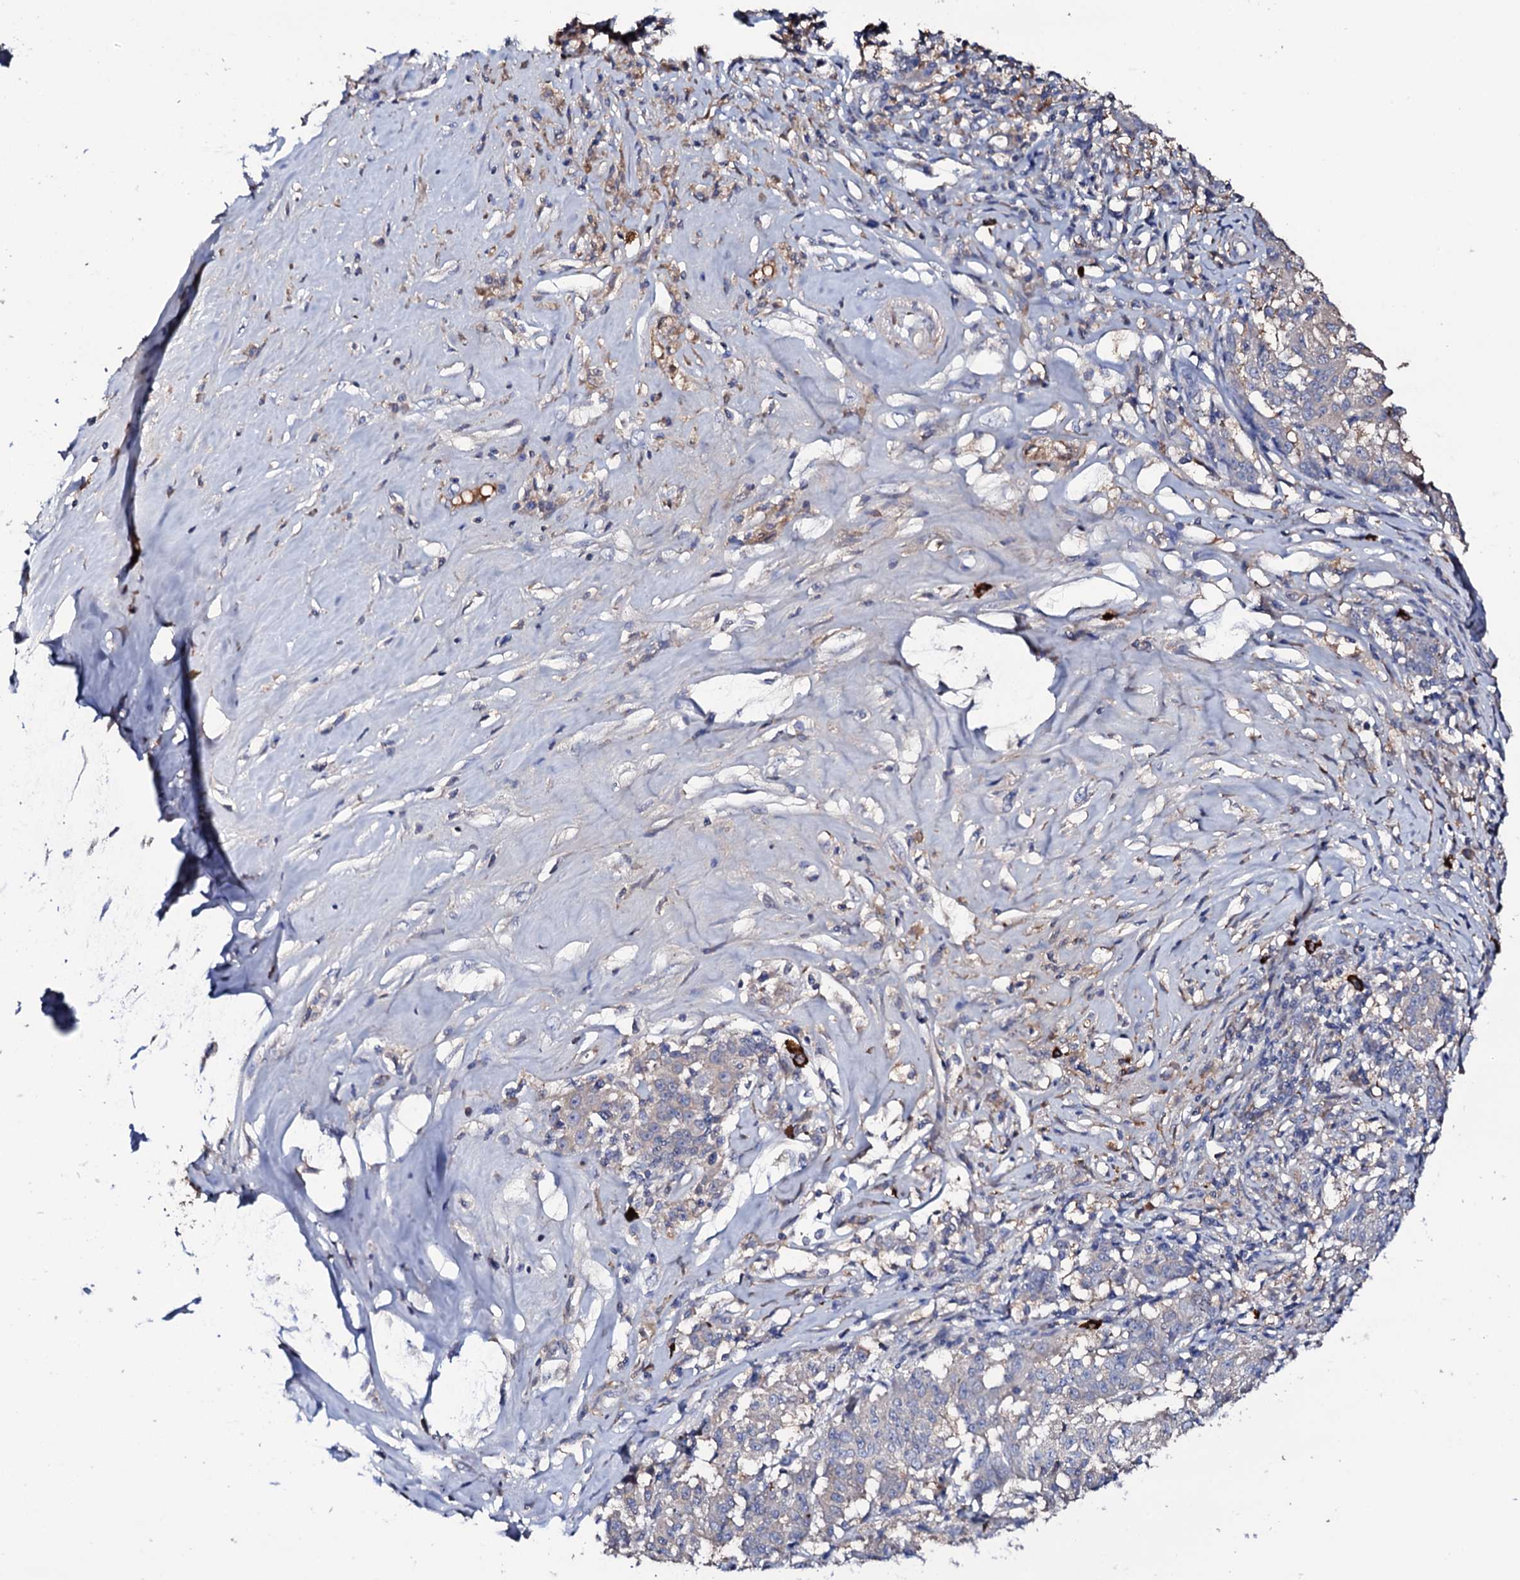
{"staining": {"intensity": "negative", "quantity": "none", "location": "none"}, "tissue": "melanoma", "cell_type": "Tumor cells", "image_type": "cancer", "snomed": [{"axis": "morphology", "description": "Malignant melanoma, NOS"}, {"axis": "topography", "description": "Skin"}], "caption": "Photomicrograph shows no protein staining in tumor cells of malignant melanoma tissue.", "gene": "TCAF2", "patient": {"sex": "female", "age": 72}}